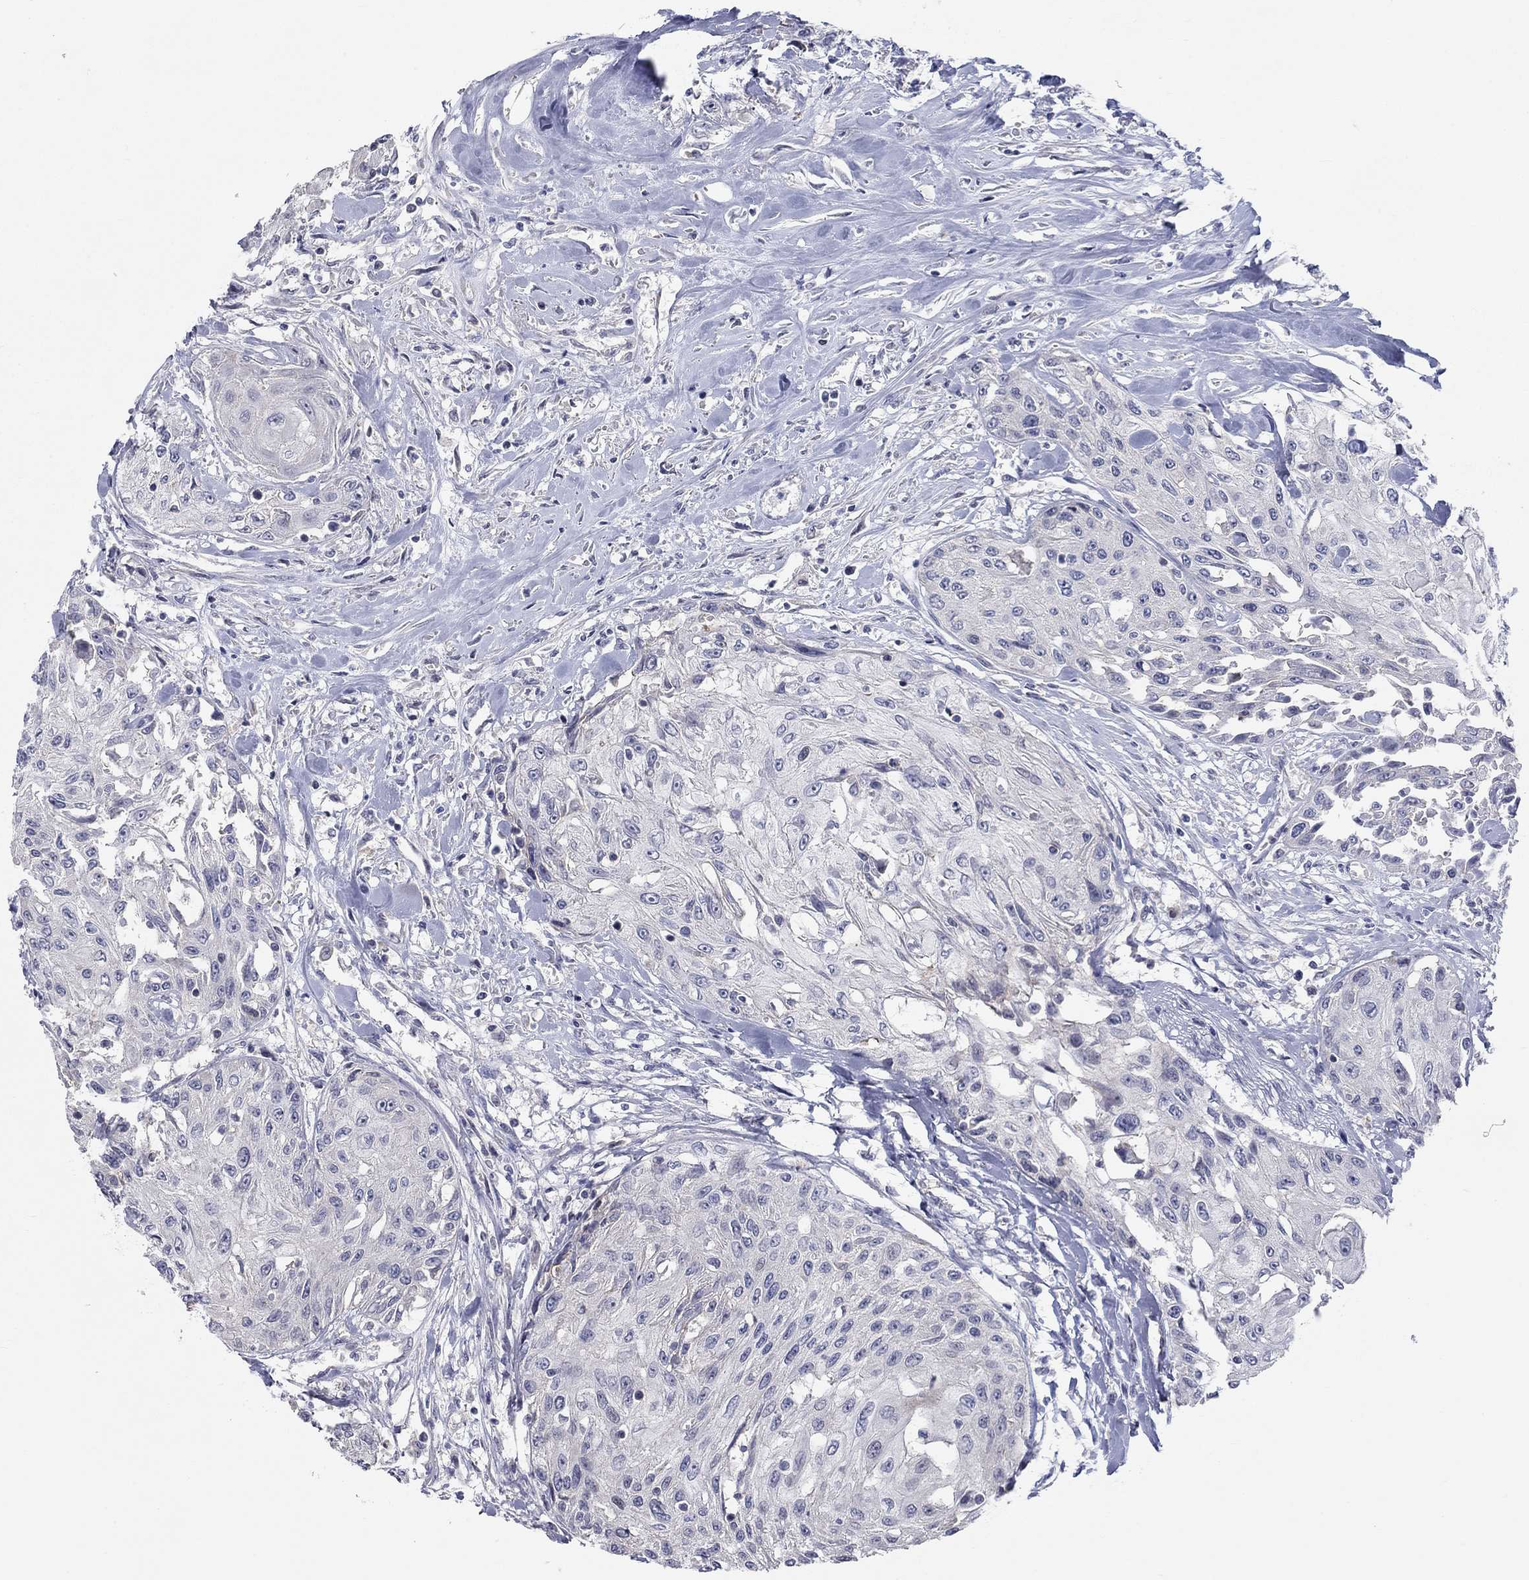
{"staining": {"intensity": "negative", "quantity": "none", "location": "none"}, "tissue": "head and neck cancer", "cell_type": "Tumor cells", "image_type": "cancer", "snomed": [{"axis": "morphology", "description": "Normal tissue, NOS"}, {"axis": "morphology", "description": "Squamous cell carcinoma, NOS"}, {"axis": "topography", "description": "Oral tissue"}, {"axis": "topography", "description": "Peripheral nerve tissue"}, {"axis": "topography", "description": "Head-Neck"}], "caption": "Immunohistochemistry of head and neck squamous cell carcinoma reveals no staining in tumor cells.", "gene": "PCDHGA10", "patient": {"sex": "female", "age": 59}}